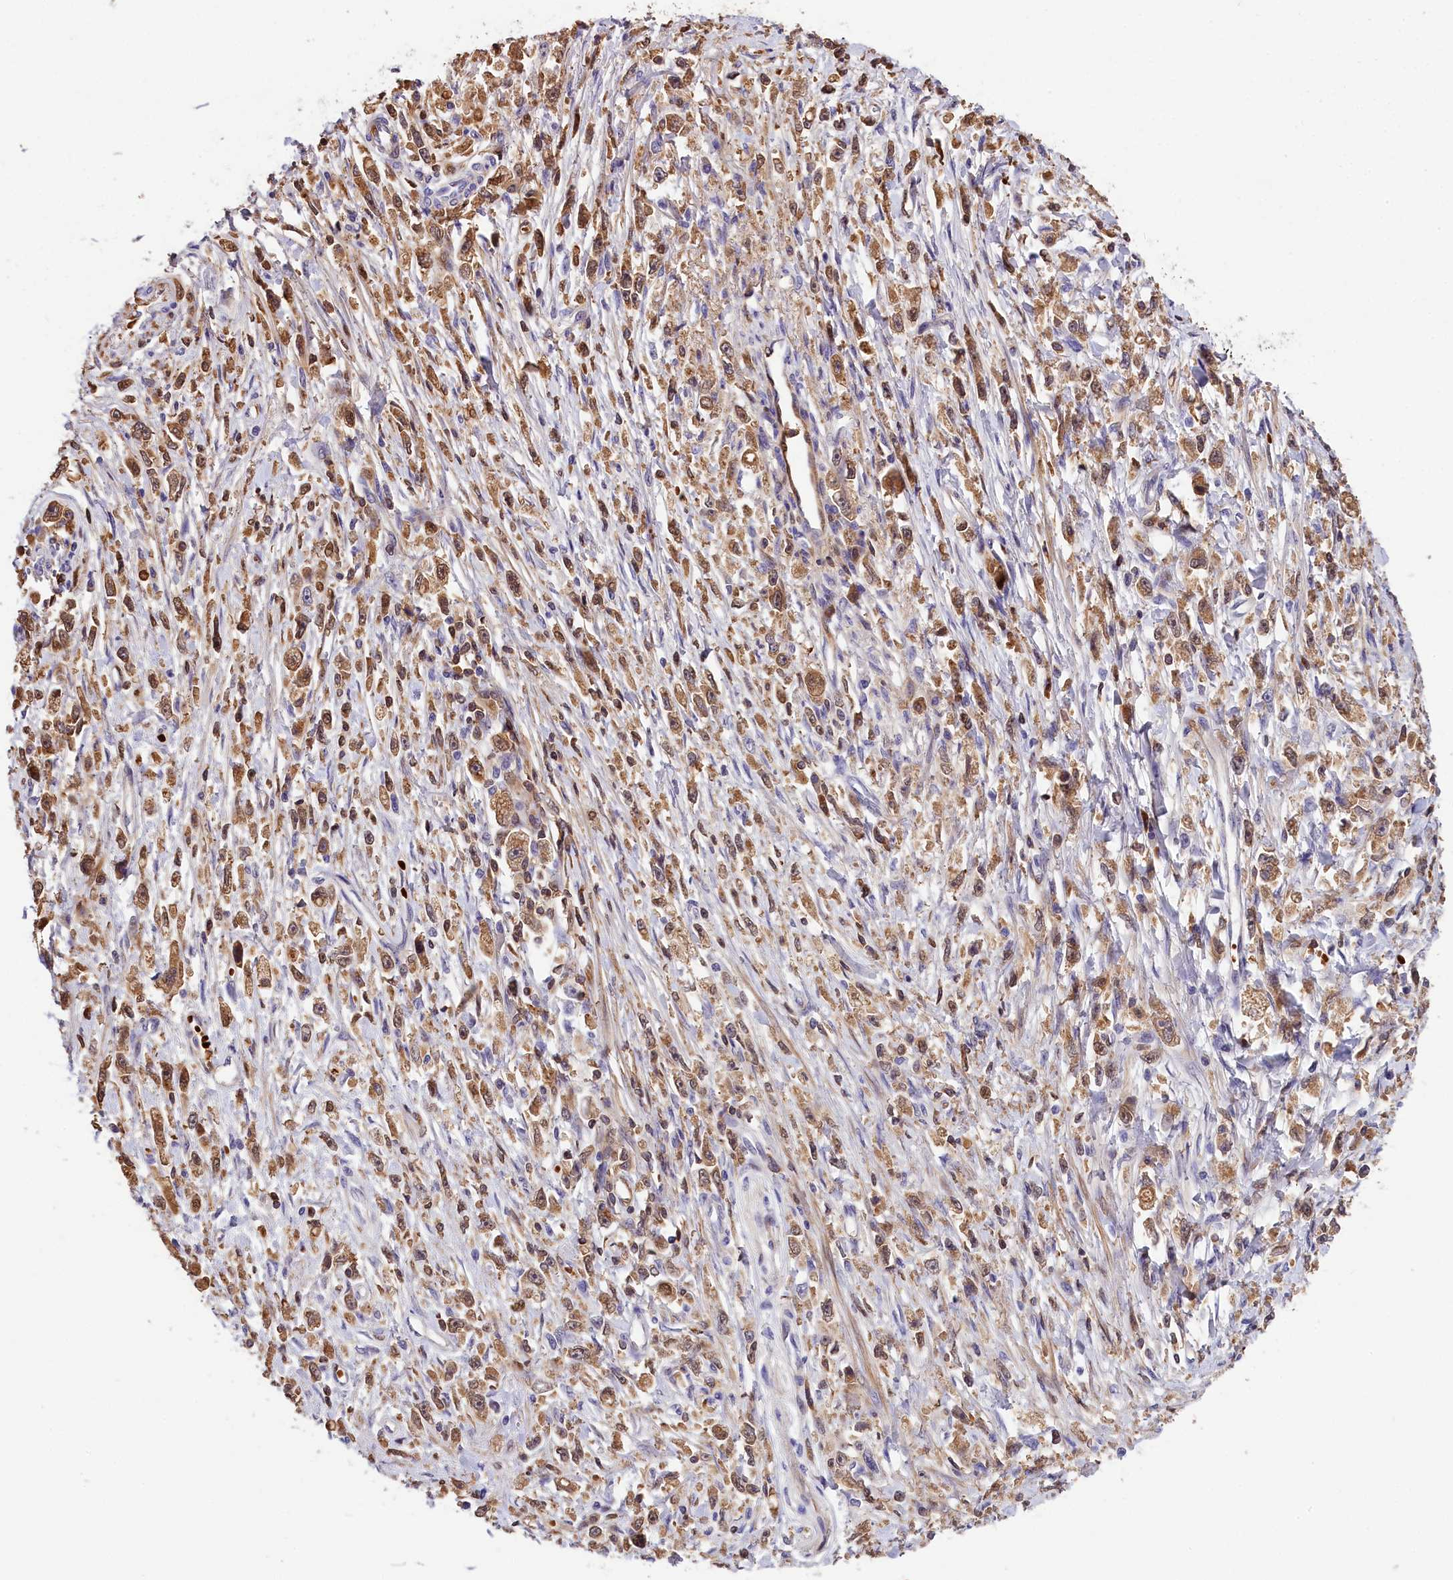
{"staining": {"intensity": "moderate", "quantity": ">75%", "location": "cytoplasmic/membranous"}, "tissue": "stomach cancer", "cell_type": "Tumor cells", "image_type": "cancer", "snomed": [{"axis": "morphology", "description": "Adenocarcinoma, NOS"}, {"axis": "topography", "description": "Stomach"}], "caption": "This histopathology image displays IHC staining of adenocarcinoma (stomach), with medium moderate cytoplasmic/membranous staining in approximately >75% of tumor cells.", "gene": "PHAF1", "patient": {"sex": "female", "age": 59}}